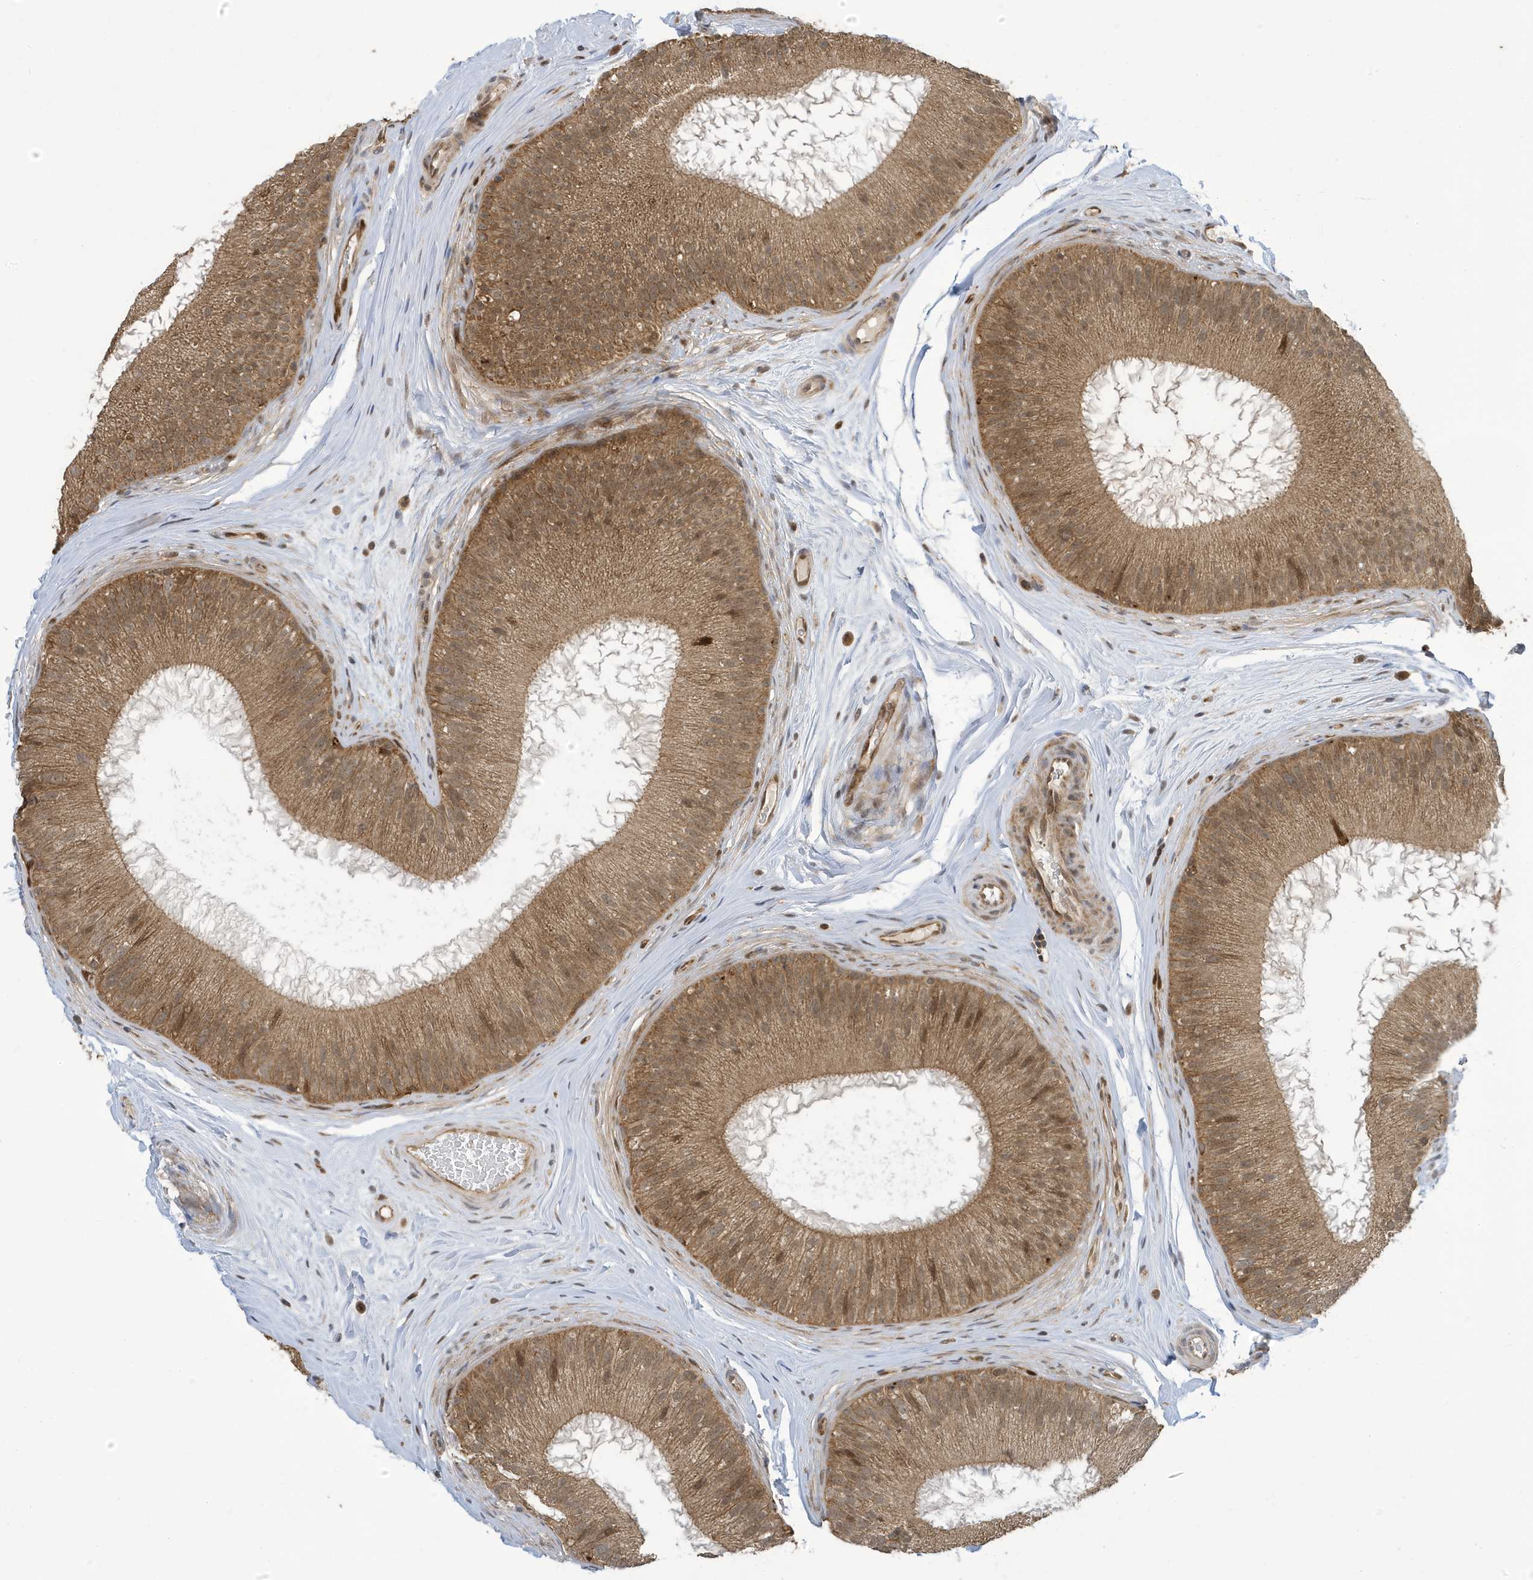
{"staining": {"intensity": "moderate", "quantity": ">75%", "location": "cytoplasmic/membranous"}, "tissue": "epididymis", "cell_type": "Glandular cells", "image_type": "normal", "snomed": [{"axis": "morphology", "description": "Normal tissue, NOS"}, {"axis": "topography", "description": "Epididymis"}], "caption": "Immunohistochemistry micrograph of normal epididymis: epididymis stained using IHC shows medium levels of moderate protein expression localized specifically in the cytoplasmic/membranous of glandular cells, appearing as a cytoplasmic/membranous brown color.", "gene": "NCOA7", "patient": {"sex": "male", "age": 45}}